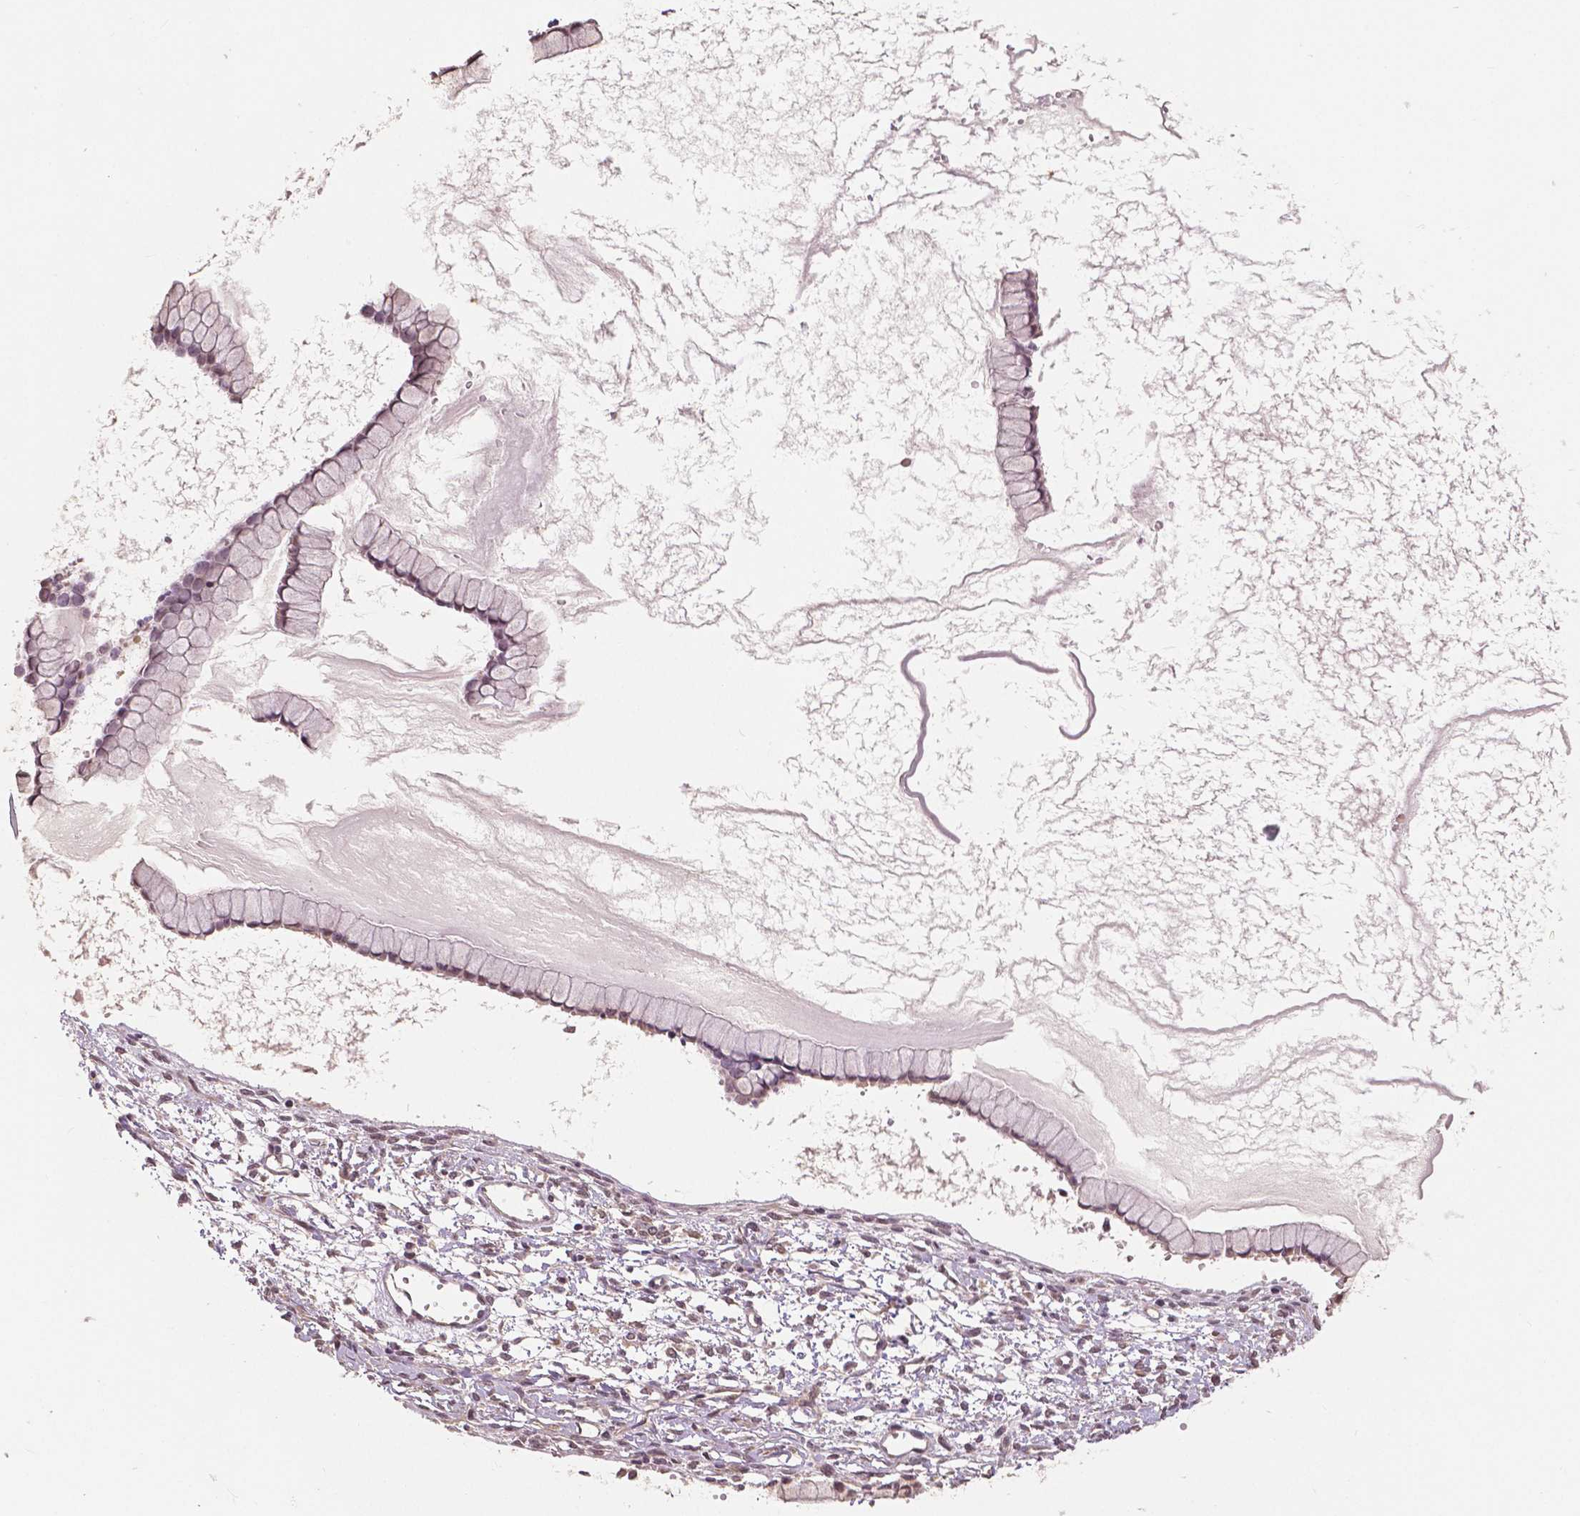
{"staining": {"intensity": "weak", "quantity": ">75%", "location": "nuclear"}, "tissue": "ovarian cancer", "cell_type": "Tumor cells", "image_type": "cancer", "snomed": [{"axis": "morphology", "description": "Cystadenocarcinoma, mucinous, NOS"}, {"axis": "topography", "description": "Ovary"}], "caption": "Immunohistochemical staining of ovarian cancer shows weak nuclear protein positivity in approximately >75% of tumor cells. (IHC, brightfield microscopy, high magnification).", "gene": "MAP1LC3B", "patient": {"sex": "female", "age": 41}}